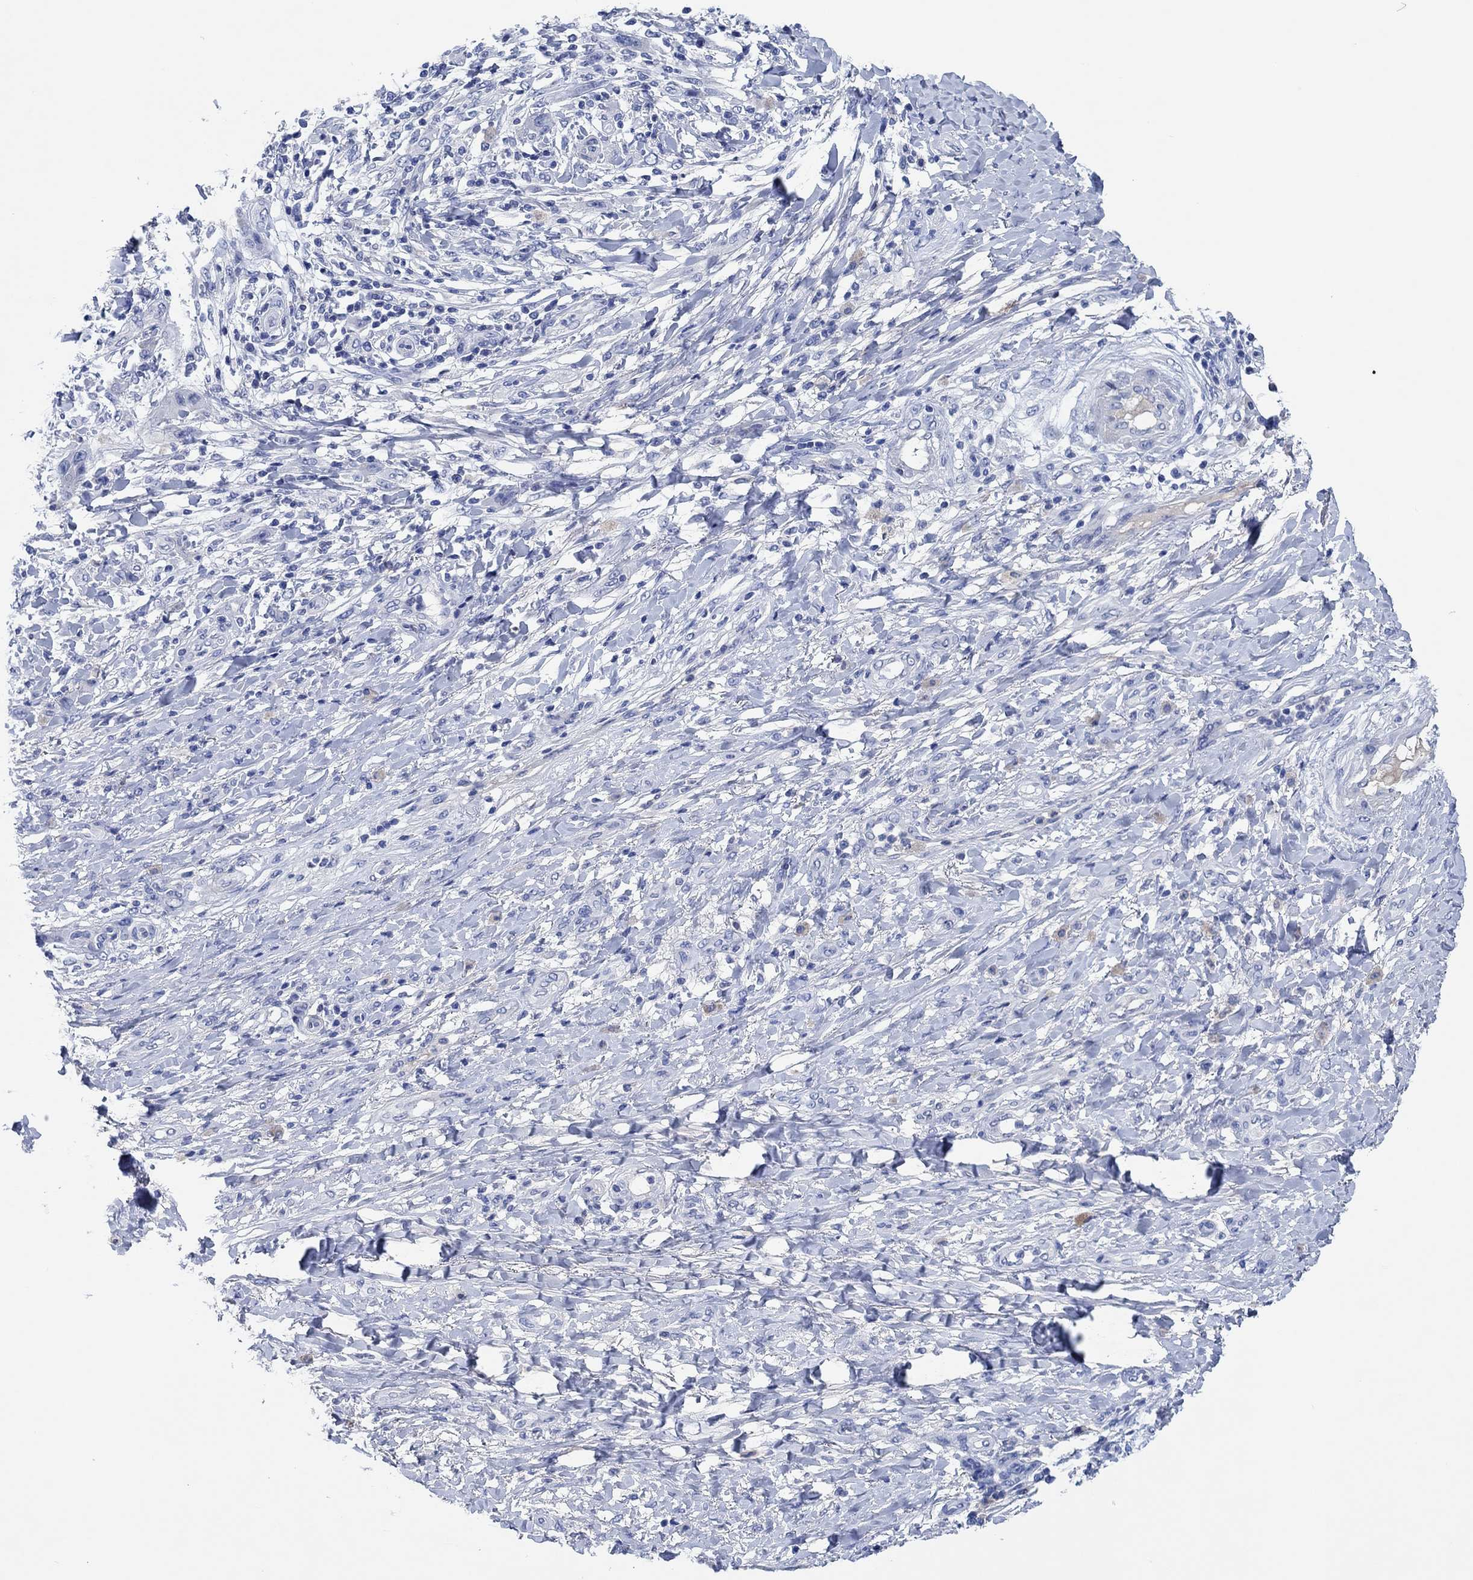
{"staining": {"intensity": "negative", "quantity": "none", "location": "none"}, "tissue": "skin cancer", "cell_type": "Tumor cells", "image_type": "cancer", "snomed": [{"axis": "morphology", "description": "Squamous cell carcinoma, NOS"}, {"axis": "topography", "description": "Skin"}], "caption": "There is no significant staining in tumor cells of skin cancer. (DAB (3,3'-diaminobenzidine) immunohistochemistry with hematoxylin counter stain).", "gene": "CPNE6", "patient": {"sex": "male", "age": 62}}